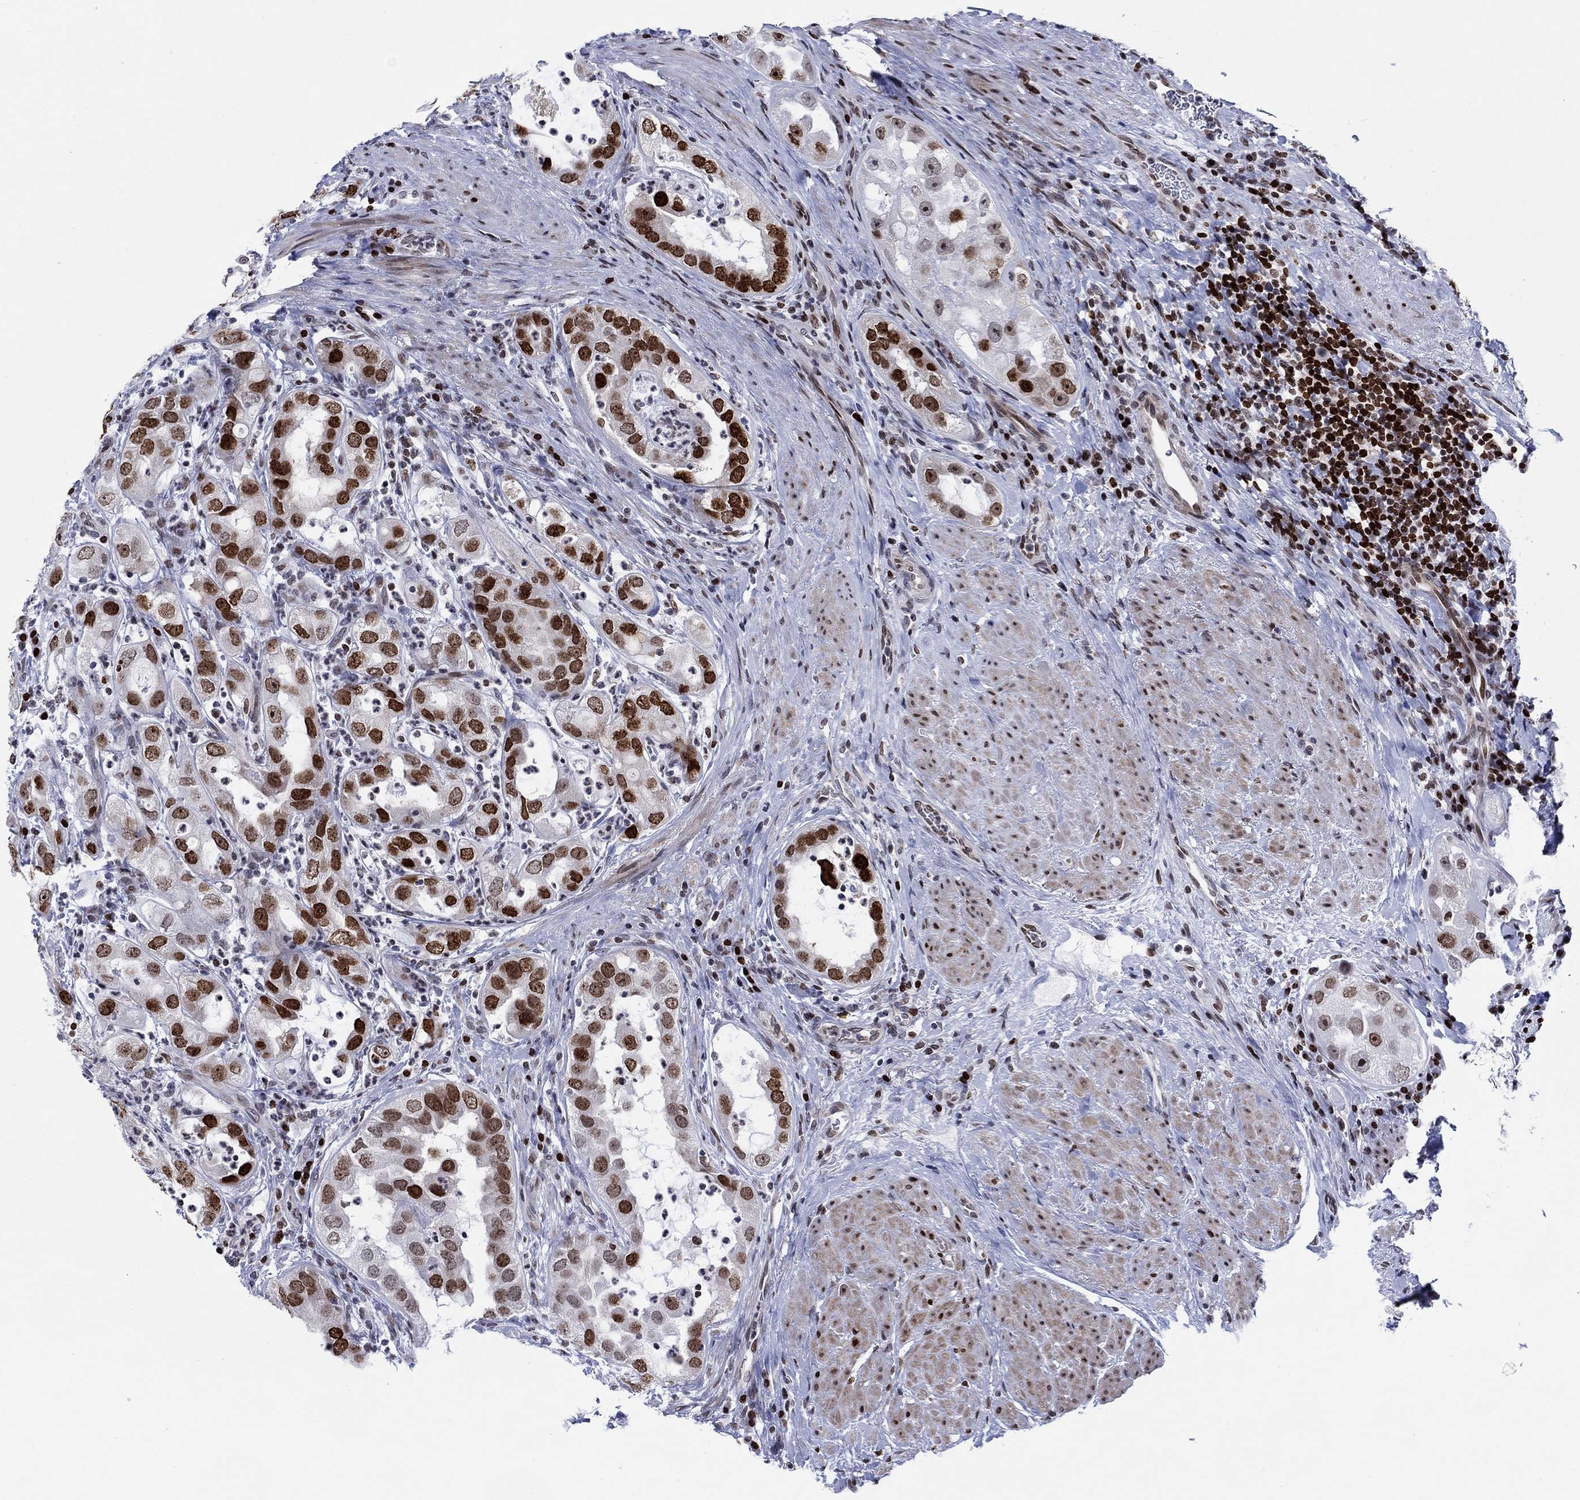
{"staining": {"intensity": "strong", "quantity": "25%-75%", "location": "nuclear"}, "tissue": "urothelial cancer", "cell_type": "Tumor cells", "image_type": "cancer", "snomed": [{"axis": "morphology", "description": "Urothelial carcinoma, High grade"}, {"axis": "topography", "description": "Urinary bladder"}], "caption": "Urothelial carcinoma (high-grade) was stained to show a protein in brown. There is high levels of strong nuclear positivity in about 25%-75% of tumor cells.", "gene": "HMGA1", "patient": {"sex": "female", "age": 41}}